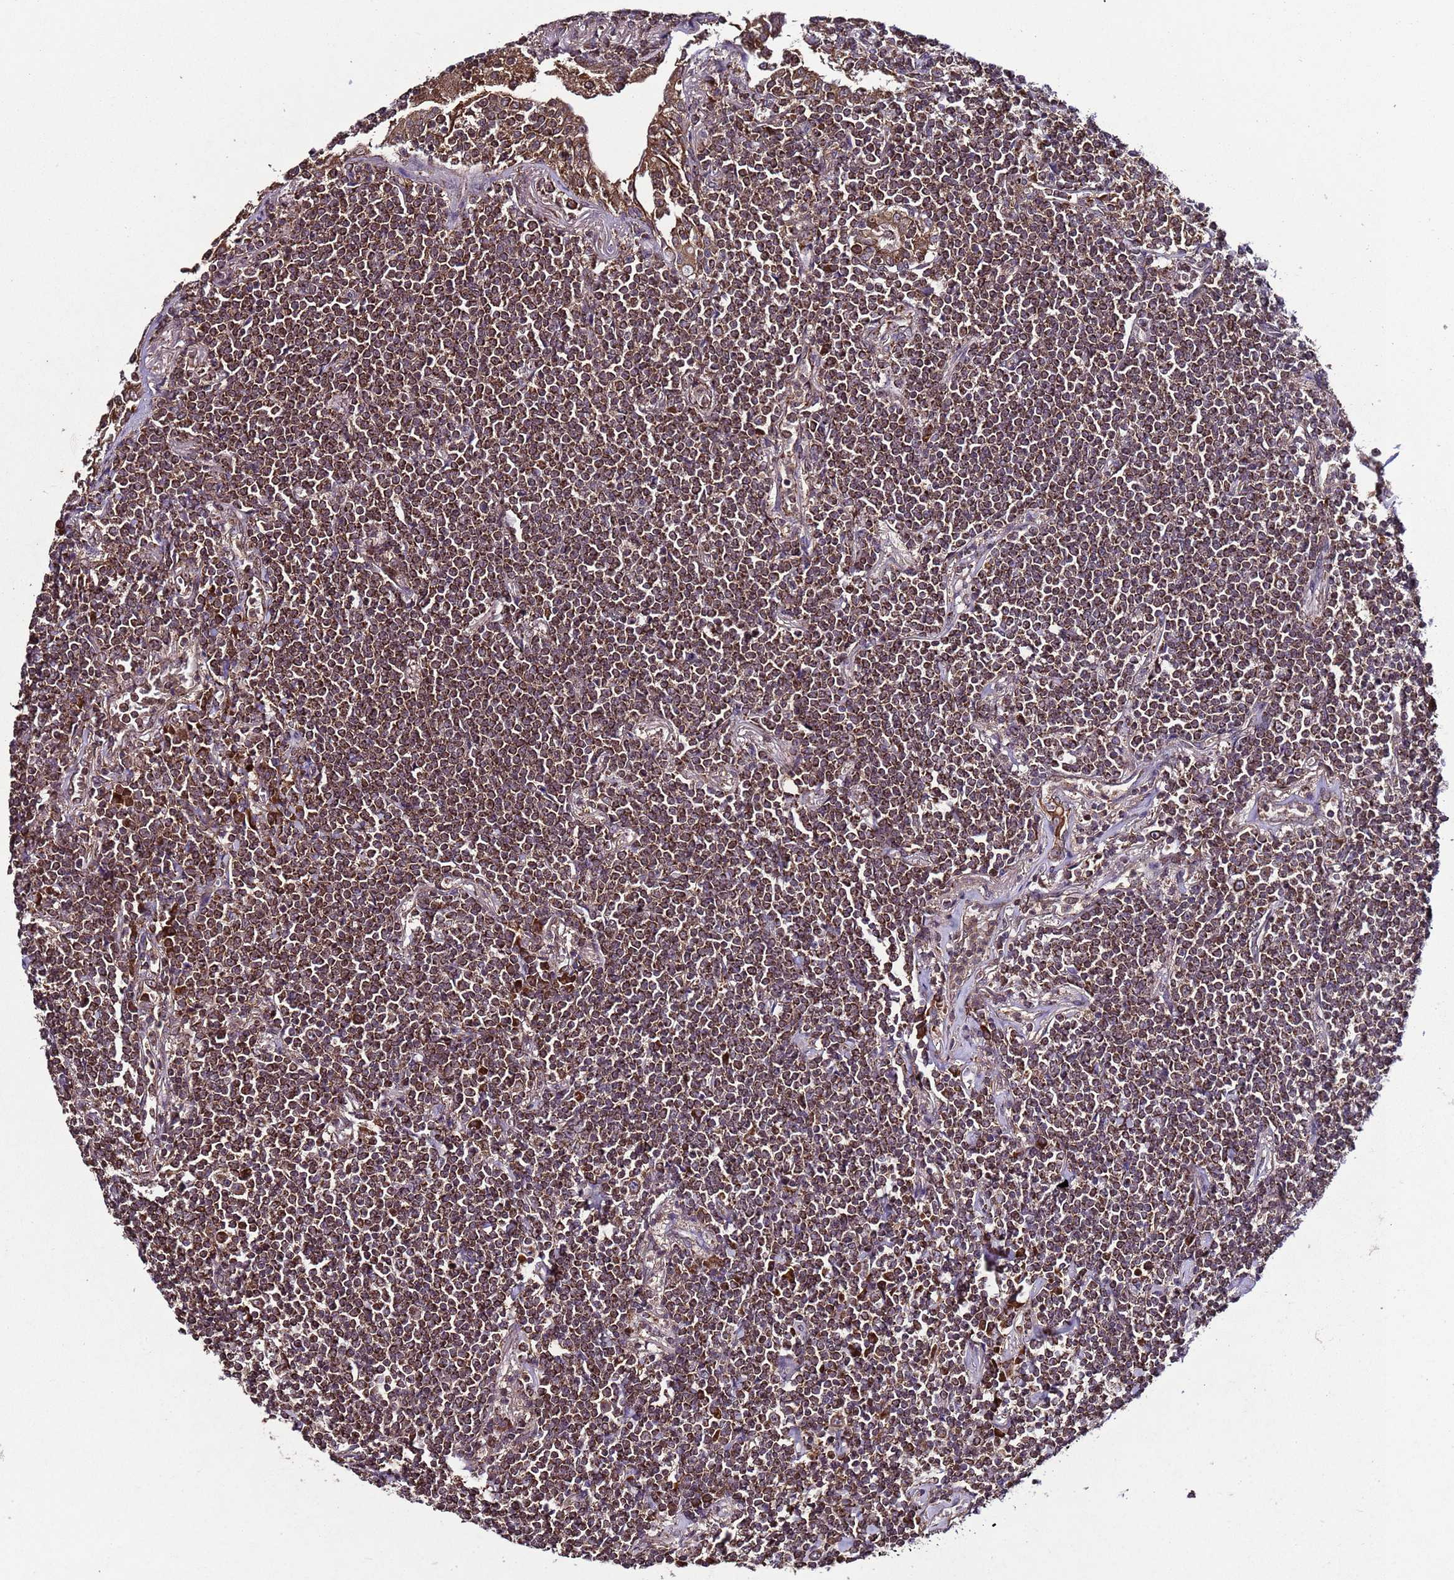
{"staining": {"intensity": "strong", "quantity": ">75%", "location": "cytoplasmic/membranous"}, "tissue": "lymphoma", "cell_type": "Tumor cells", "image_type": "cancer", "snomed": [{"axis": "morphology", "description": "Malignant lymphoma, non-Hodgkin's type, Low grade"}, {"axis": "topography", "description": "Lung"}], "caption": "This is a histology image of IHC staining of lymphoma, which shows strong staining in the cytoplasmic/membranous of tumor cells.", "gene": "HSPBAP1", "patient": {"sex": "female", "age": 71}}